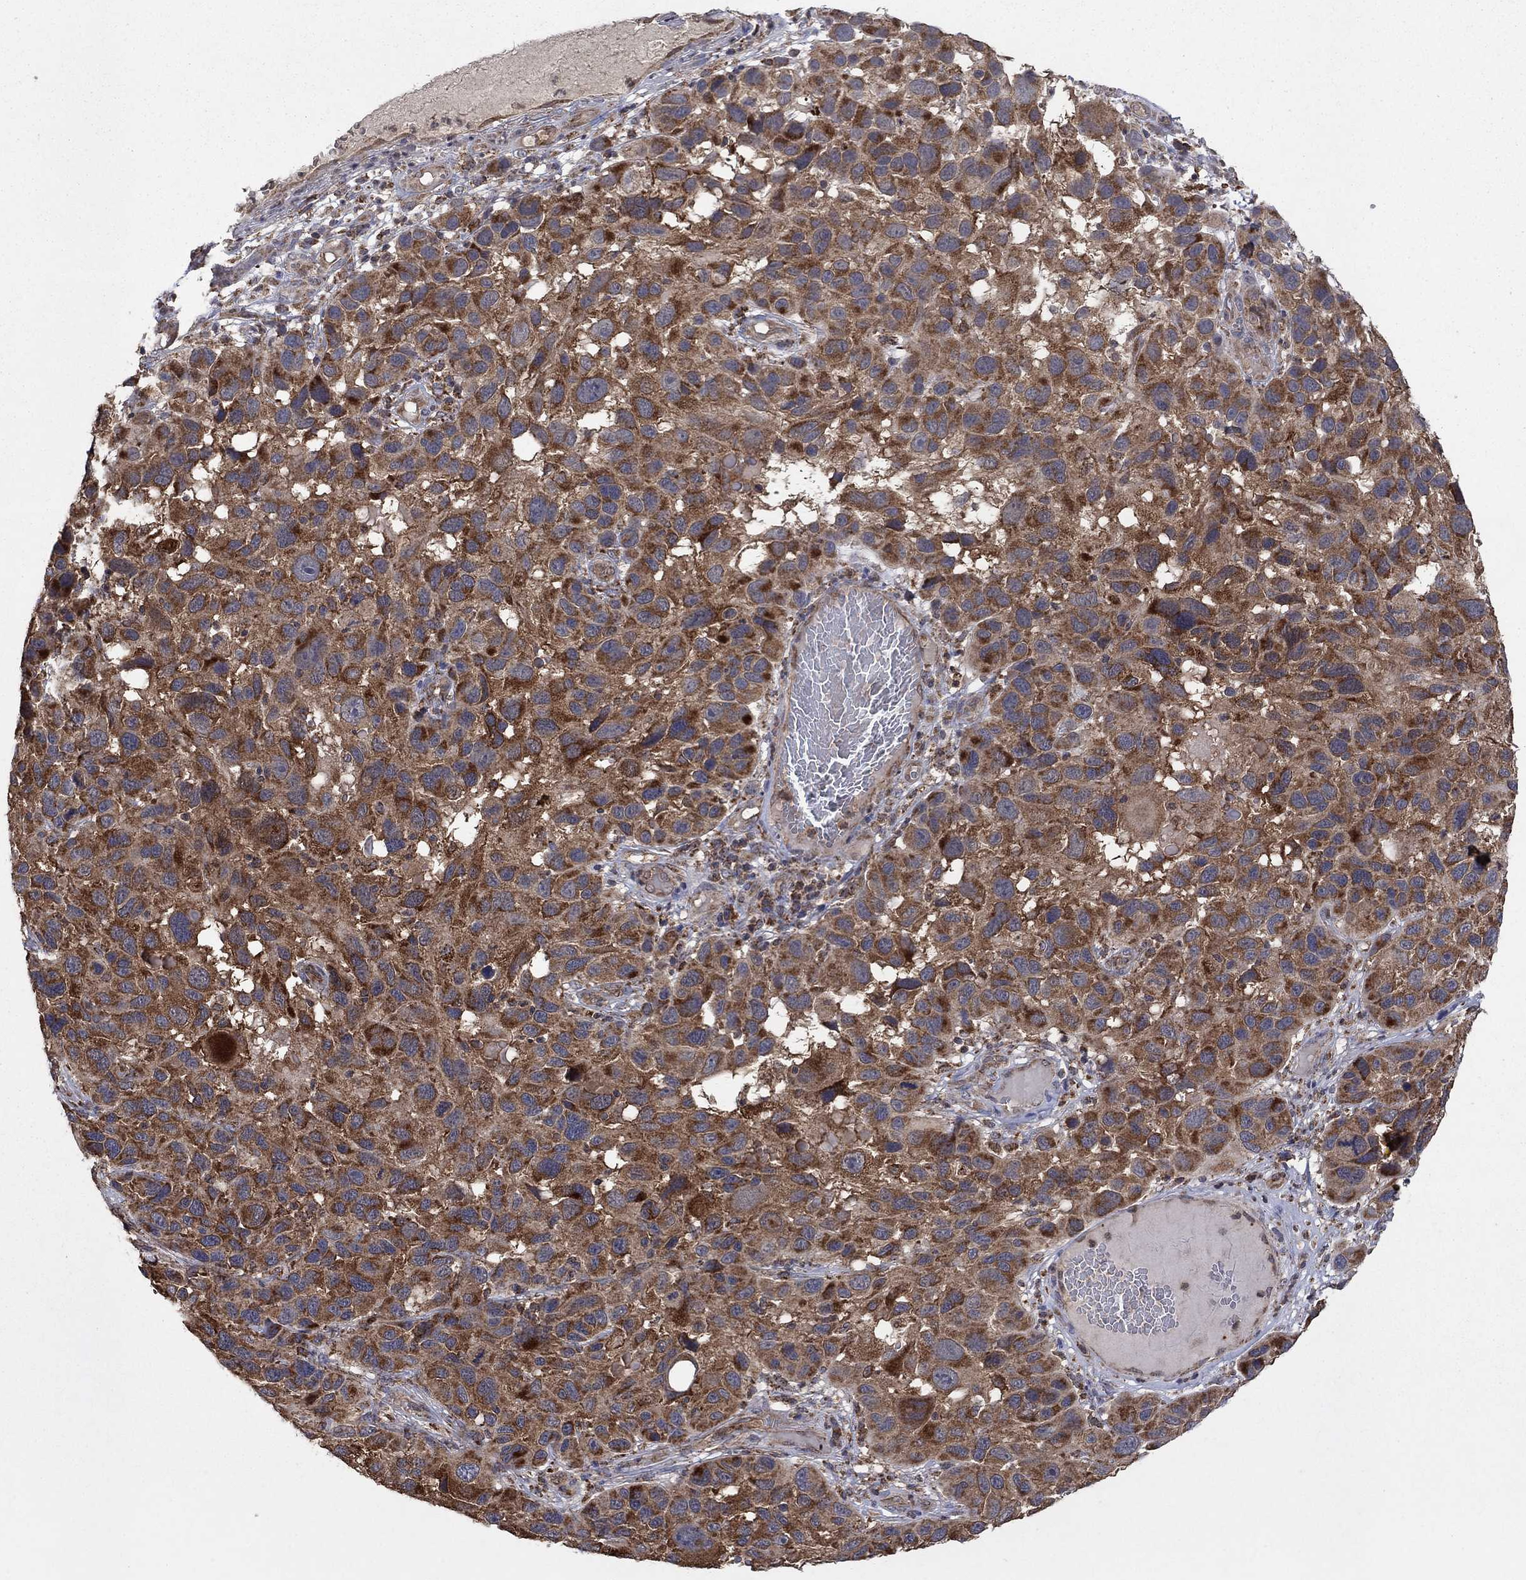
{"staining": {"intensity": "strong", "quantity": "25%-75%", "location": "cytoplasmic/membranous"}, "tissue": "melanoma", "cell_type": "Tumor cells", "image_type": "cancer", "snomed": [{"axis": "morphology", "description": "Malignant melanoma, NOS"}, {"axis": "topography", "description": "Skin"}], "caption": "Protein expression by immunohistochemistry (IHC) shows strong cytoplasmic/membranous staining in about 25%-75% of tumor cells in malignant melanoma.", "gene": "DPH1", "patient": {"sex": "male", "age": 53}}